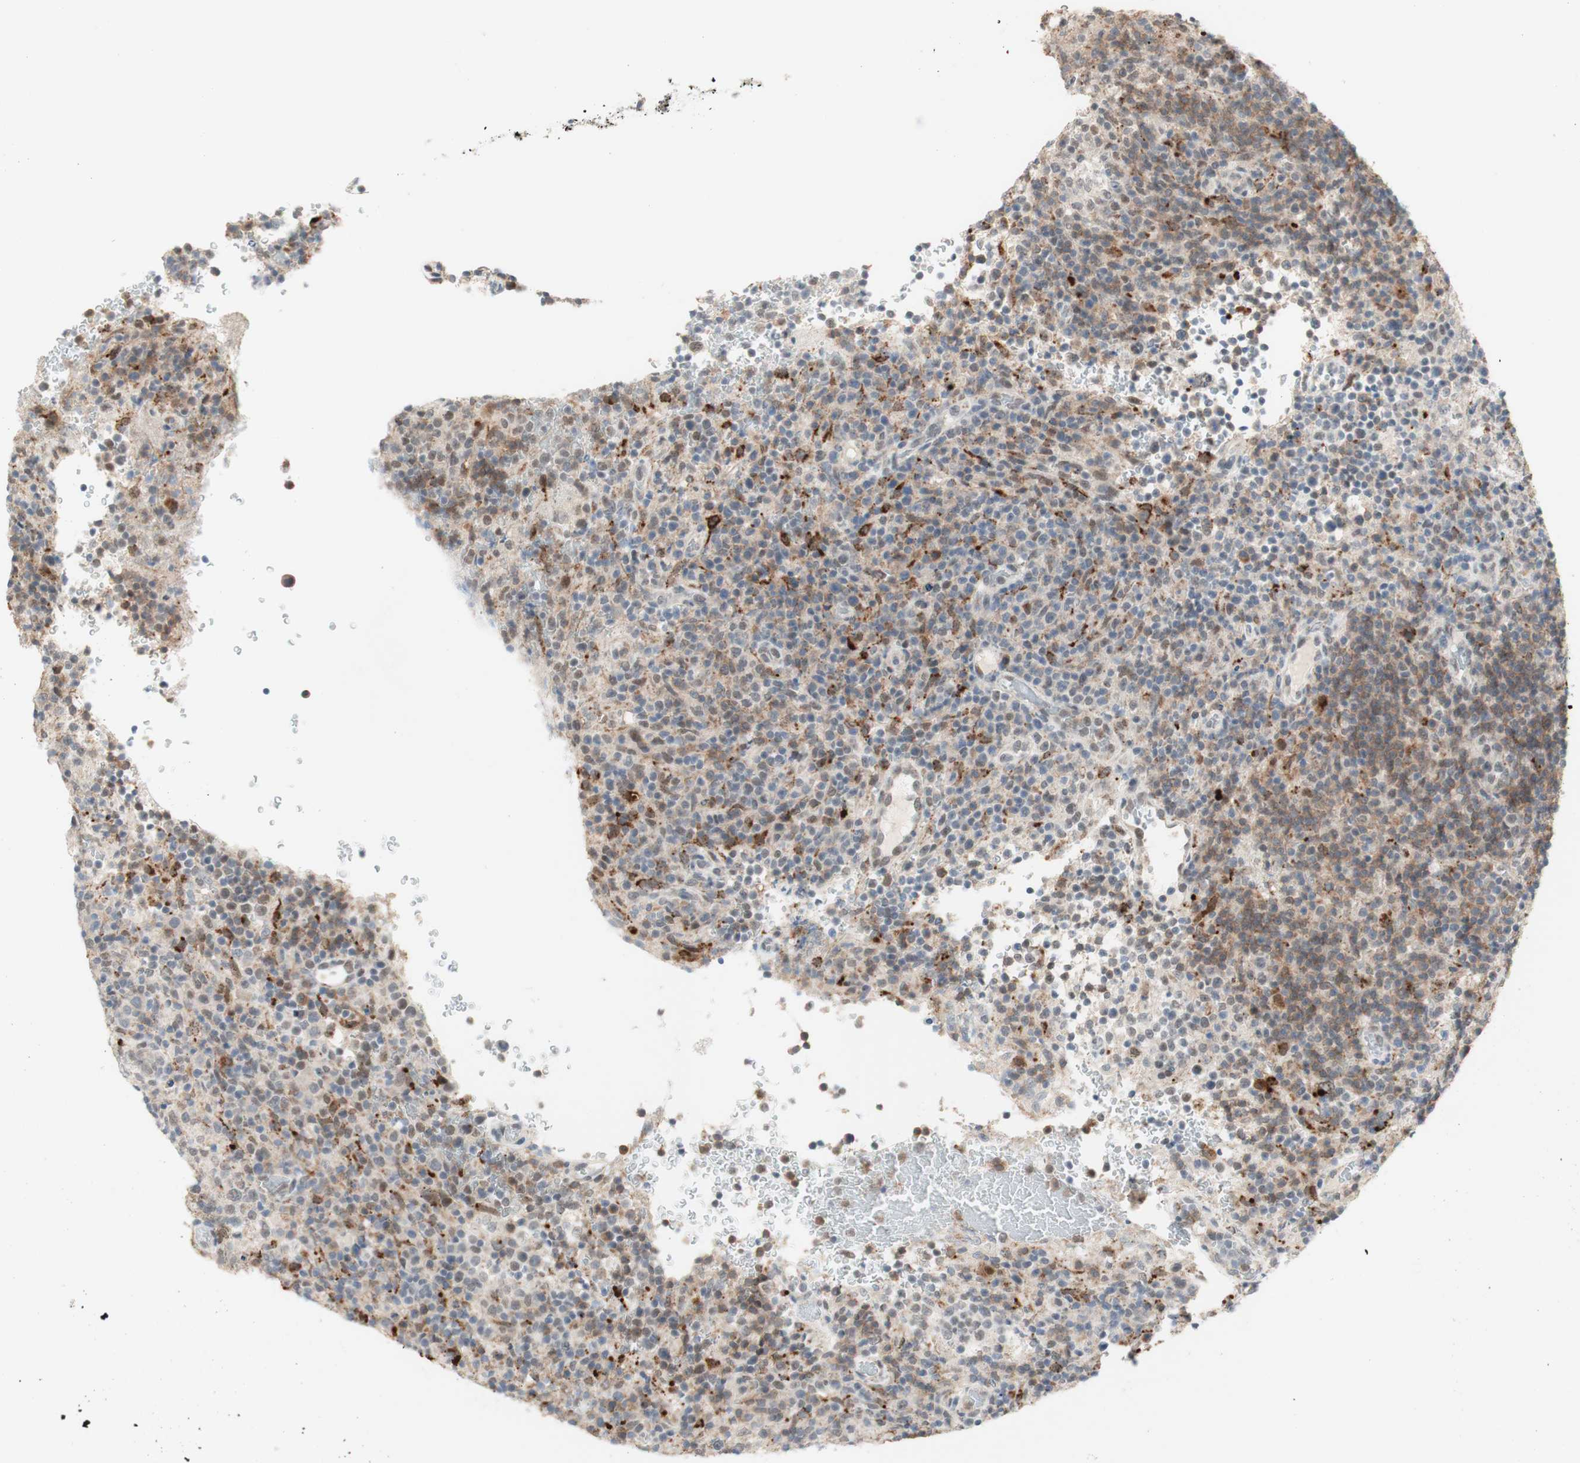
{"staining": {"intensity": "weak", "quantity": "25%-75%", "location": "cytoplasmic/membranous"}, "tissue": "lymphoma", "cell_type": "Tumor cells", "image_type": "cancer", "snomed": [{"axis": "morphology", "description": "Malignant lymphoma, non-Hodgkin's type, High grade"}, {"axis": "topography", "description": "Lymph node"}], "caption": "Immunohistochemistry micrograph of neoplastic tissue: human high-grade malignant lymphoma, non-Hodgkin's type stained using immunohistochemistry (IHC) exhibits low levels of weak protein expression localized specifically in the cytoplasmic/membranous of tumor cells, appearing as a cytoplasmic/membranous brown color.", "gene": "GAPT", "patient": {"sex": "female", "age": 76}}